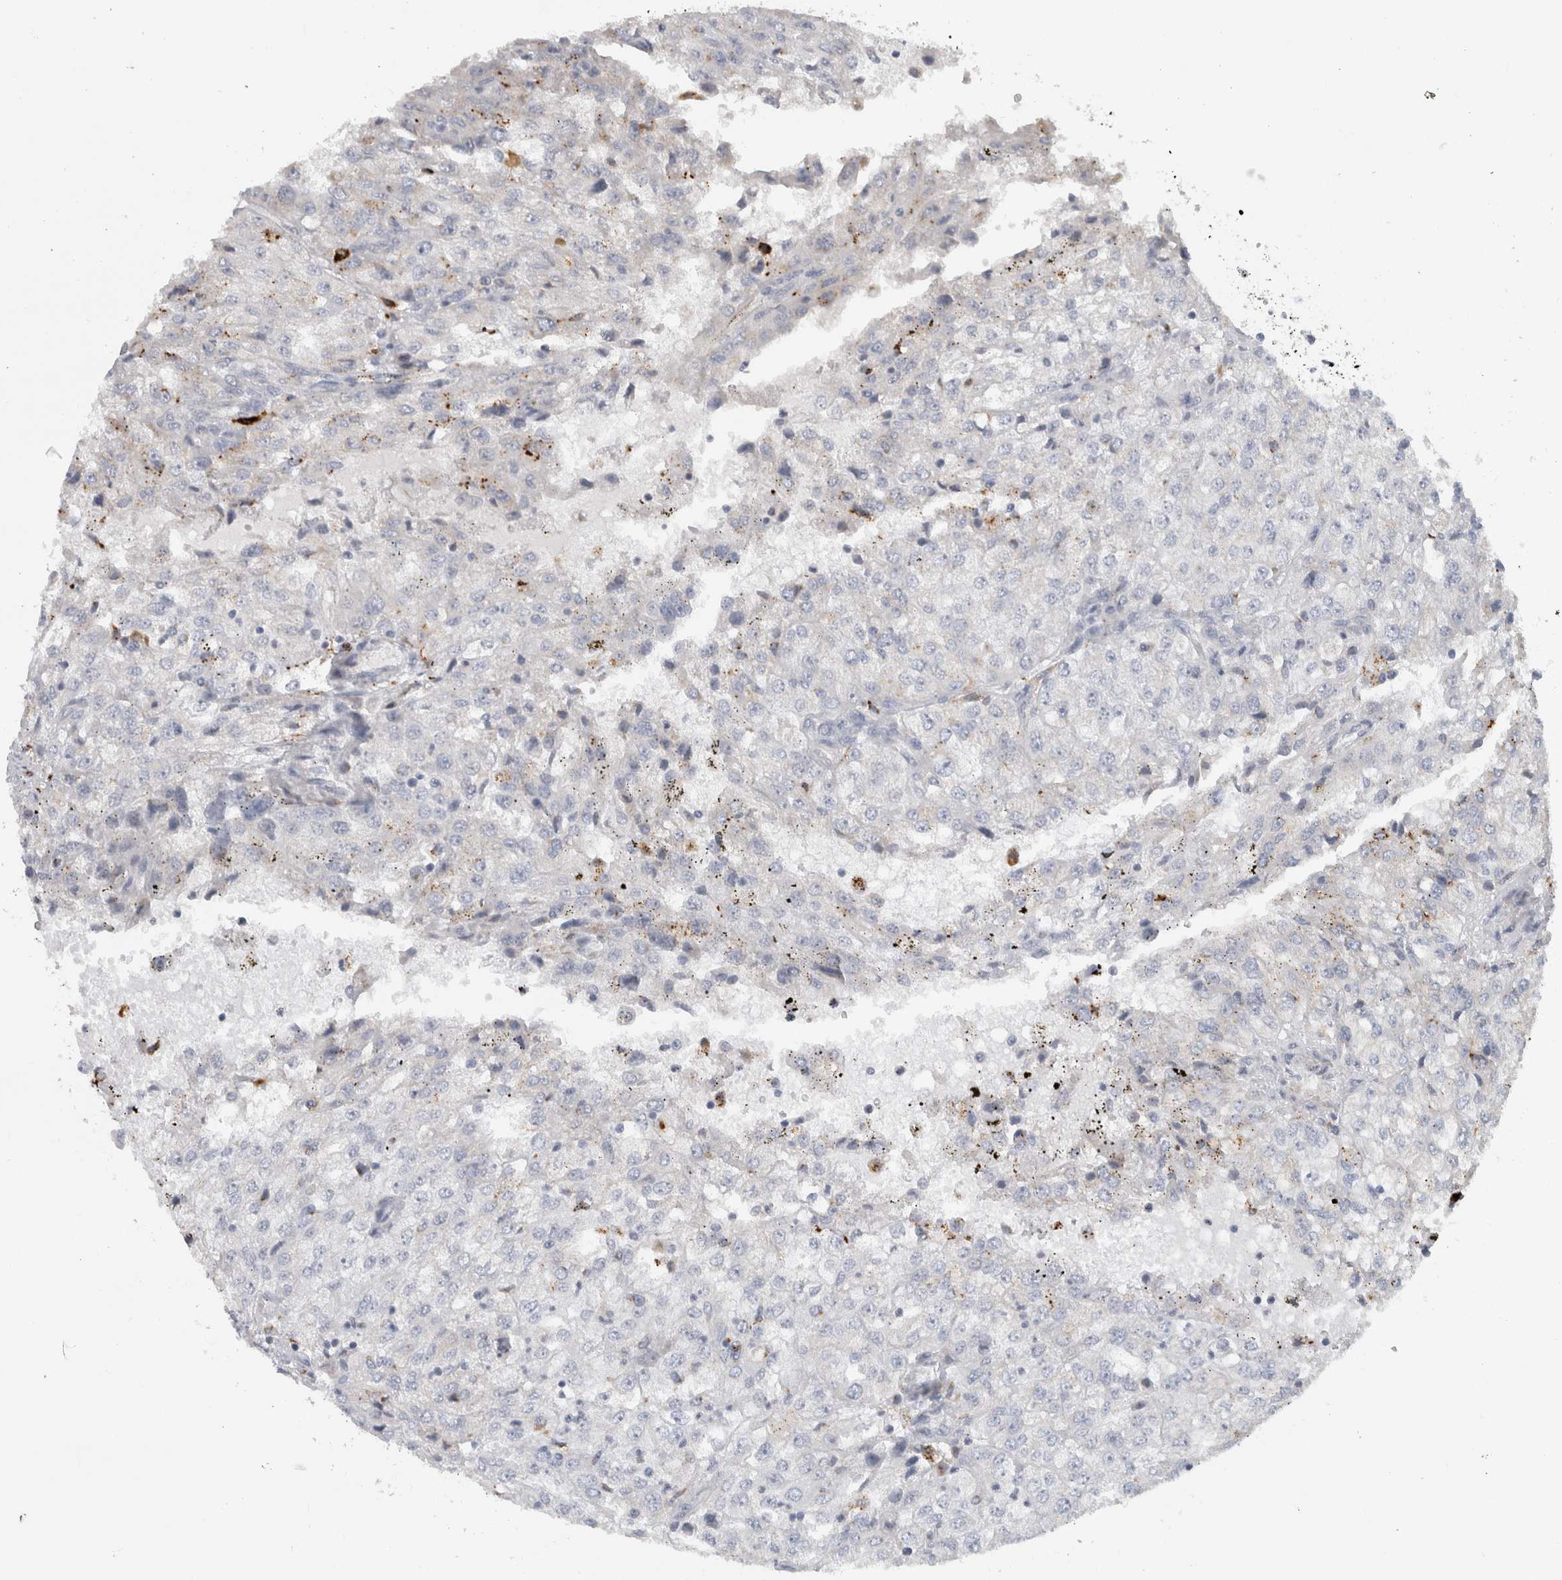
{"staining": {"intensity": "strong", "quantity": "<25%", "location": "cytoplasmic/membranous"}, "tissue": "renal cancer", "cell_type": "Tumor cells", "image_type": "cancer", "snomed": [{"axis": "morphology", "description": "Adenocarcinoma, NOS"}, {"axis": "topography", "description": "Kidney"}], "caption": "High-magnification brightfield microscopy of renal adenocarcinoma stained with DAB (3,3'-diaminobenzidine) (brown) and counterstained with hematoxylin (blue). tumor cells exhibit strong cytoplasmic/membranous staining is present in approximately<25% of cells.", "gene": "MGAT1", "patient": {"sex": "female", "age": 54}}